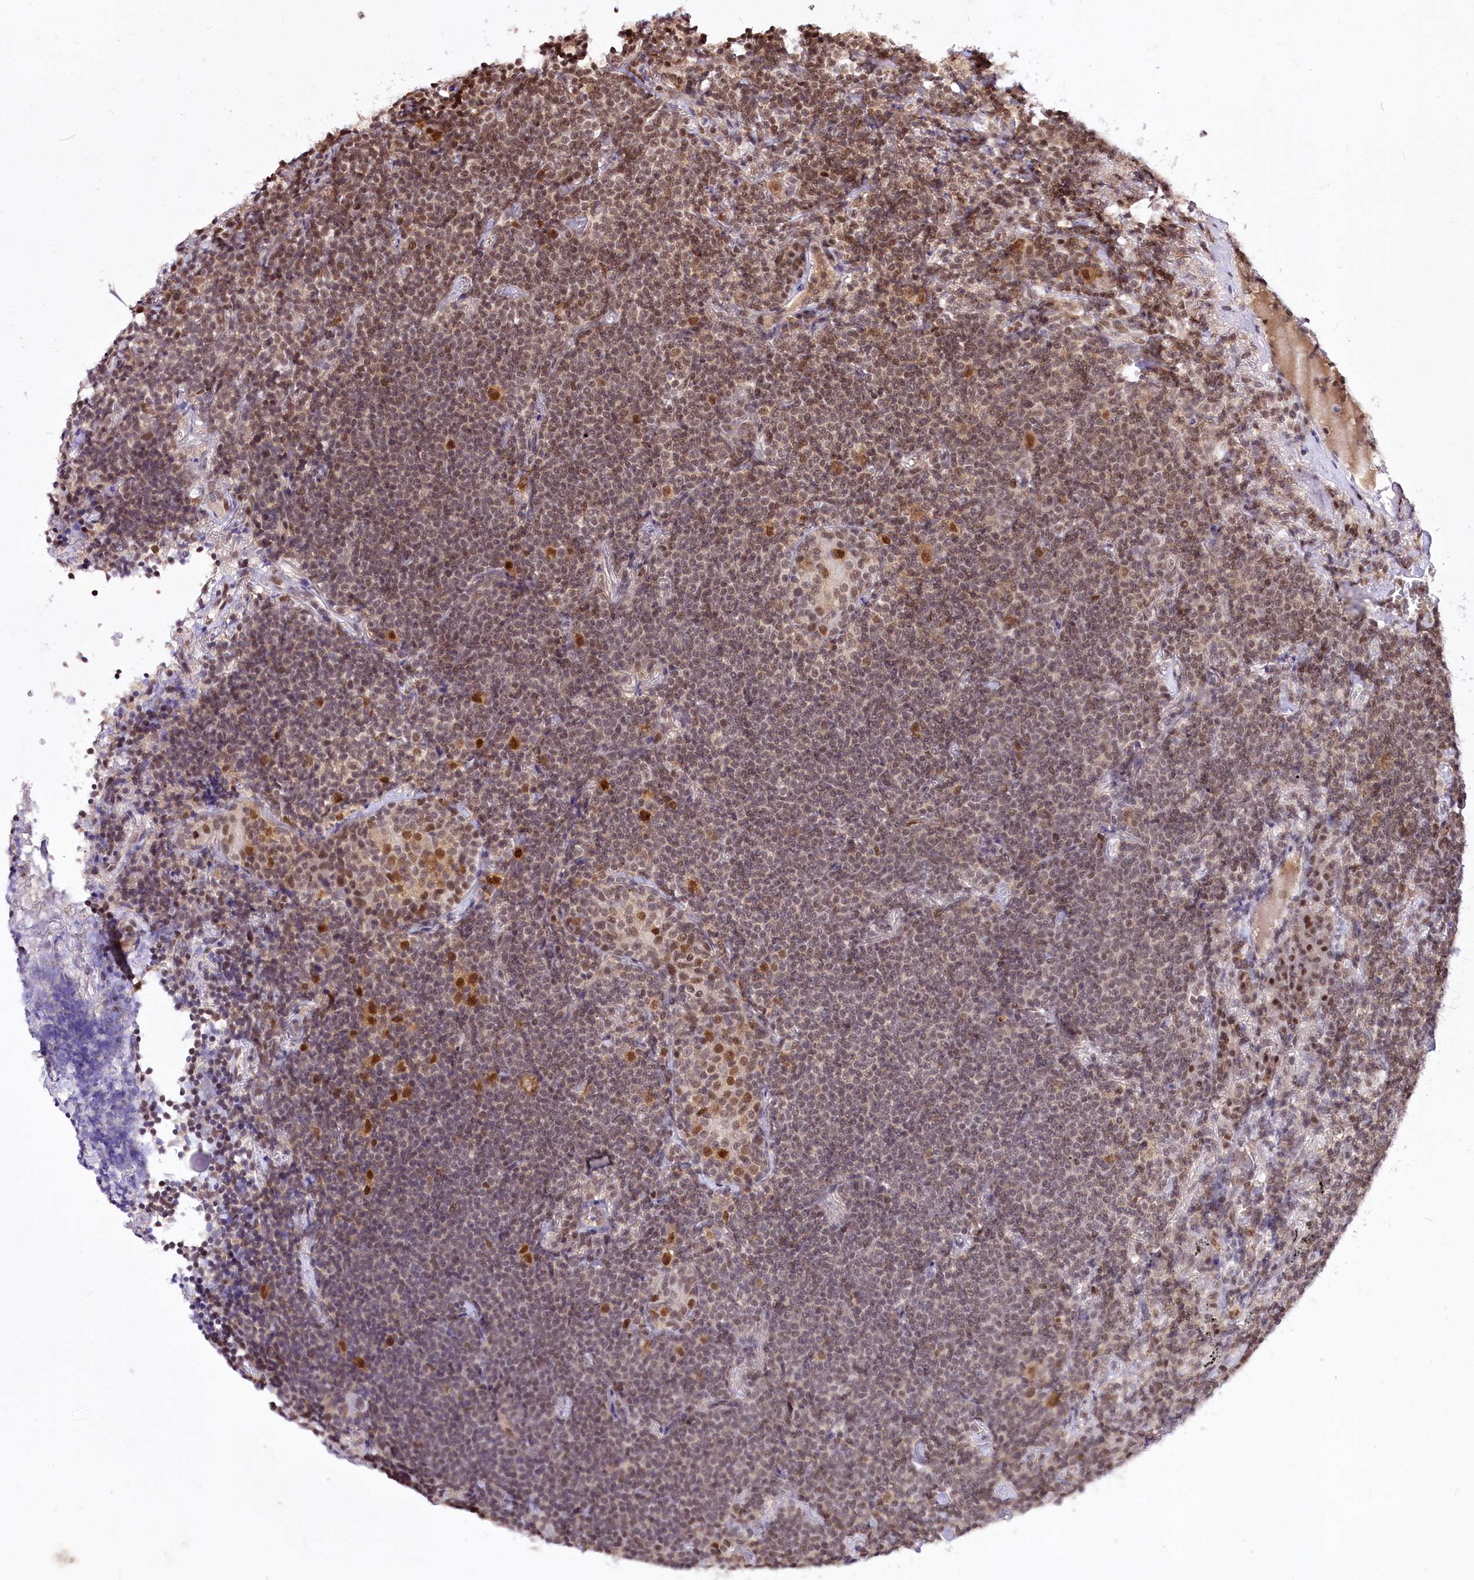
{"staining": {"intensity": "weak", "quantity": "<25%", "location": "nuclear"}, "tissue": "lymphoma", "cell_type": "Tumor cells", "image_type": "cancer", "snomed": [{"axis": "morphology", "description": "Malignant lymphoma, non-Hodgkin's type, Low grade"}, {"axis": "topography", "description": "Lung"}], "caption": "Immunohistochemical staining of human lymphoma exhibits no significant expression in tumor cells.", "gene": "POLA2", "patient": {"sex": "female", "age": 71}}